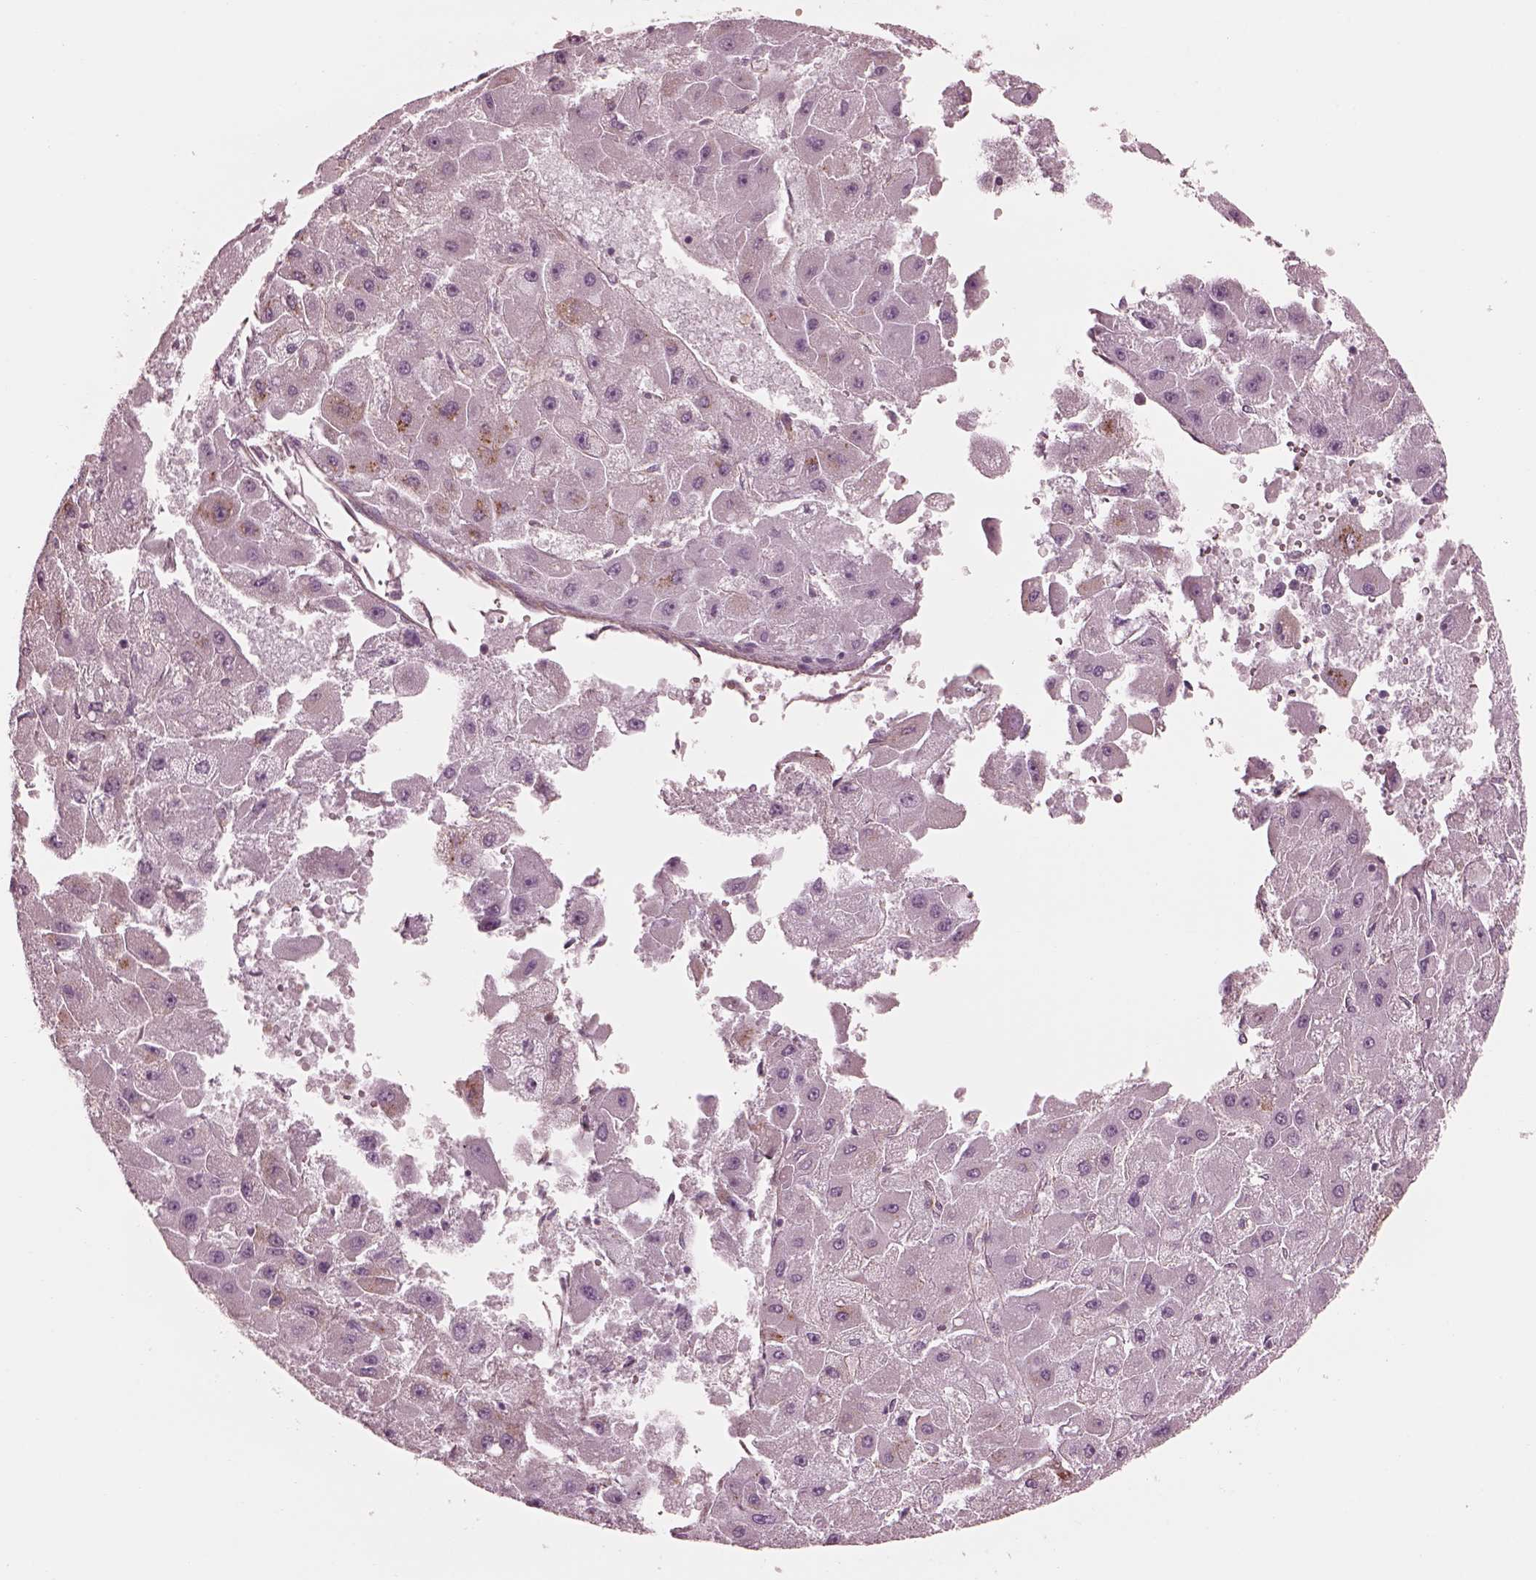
{"staining": {"intensity": "negative", "quantity": "none", "location": "none"}, "tissue": "liver cancer", "cell_type": "Tumor cells", "image_type": "cancer", "snomed": [{"axis": "morphology", "description": "Carcinoma, Hepatocellular, NOS"}, {"axis": "topography", "description": "Liver"}], "caption": "The image reveals no significant staining in tumor cells of hepatocellular carcinoma (liver).", "gene": "ELAPOR1", "patient": {"sex": "female", "age": 25}}